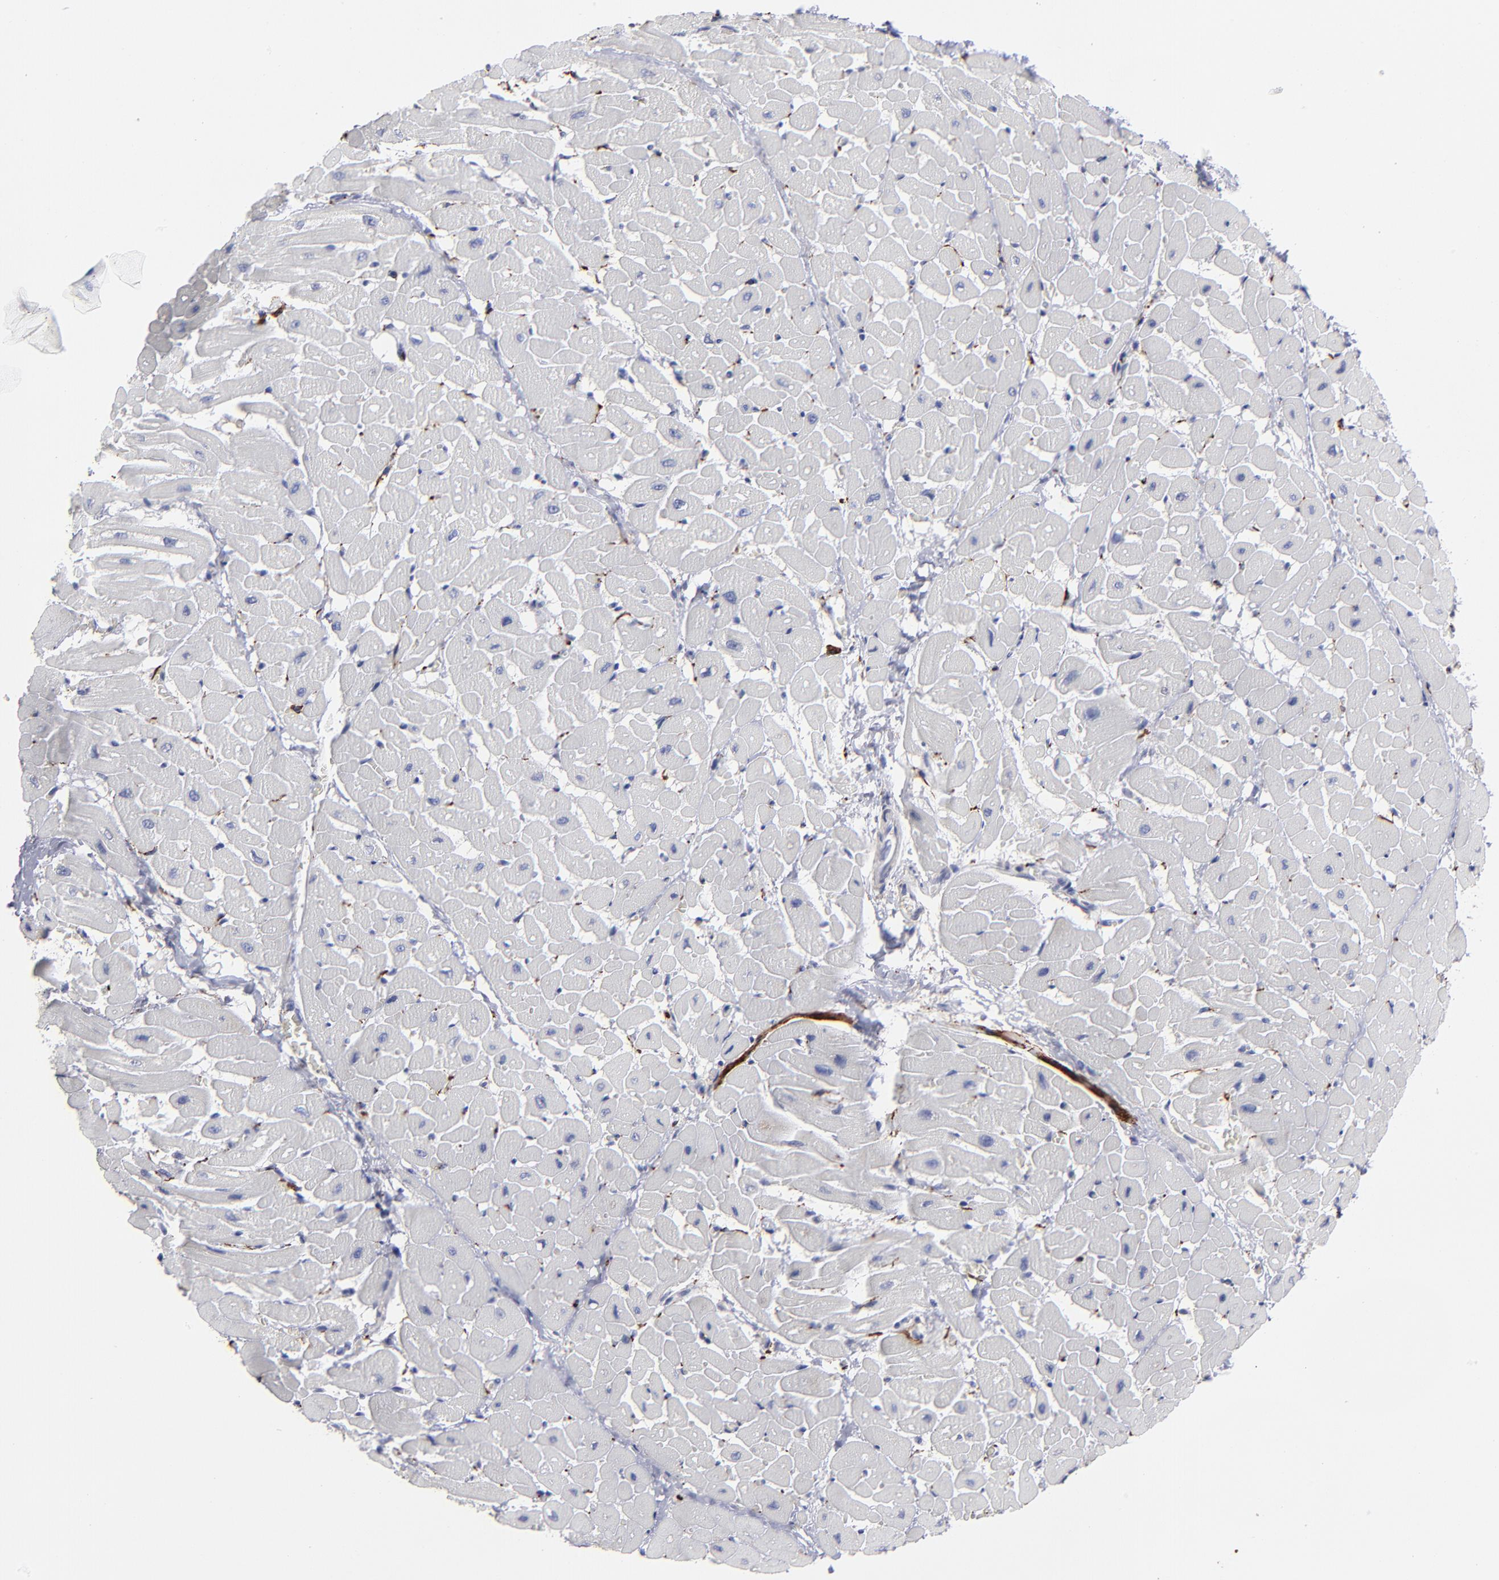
{"staining": {"intensity": "negative", "quantity": "none", "location": "none"}, "tissue": "heart muscle", "cell_type": "Cardiomyocytes", "image_type": "normal", "snomed": [{"axis": "morphology", "description": "Normal tissue, NOS"}, {"axis": "topography", "description": "Heart"}], "caption": "Cardiomyocytes are negative for brown protein staining in benign heart muscle. (DAB (3,3'-diaminobenzidine) immunohistochemistry (IHC) visualized using brightfield microscopy, high magnification).", "gene": "CADM3", "patient": {"sex": "male", "age": 45}}